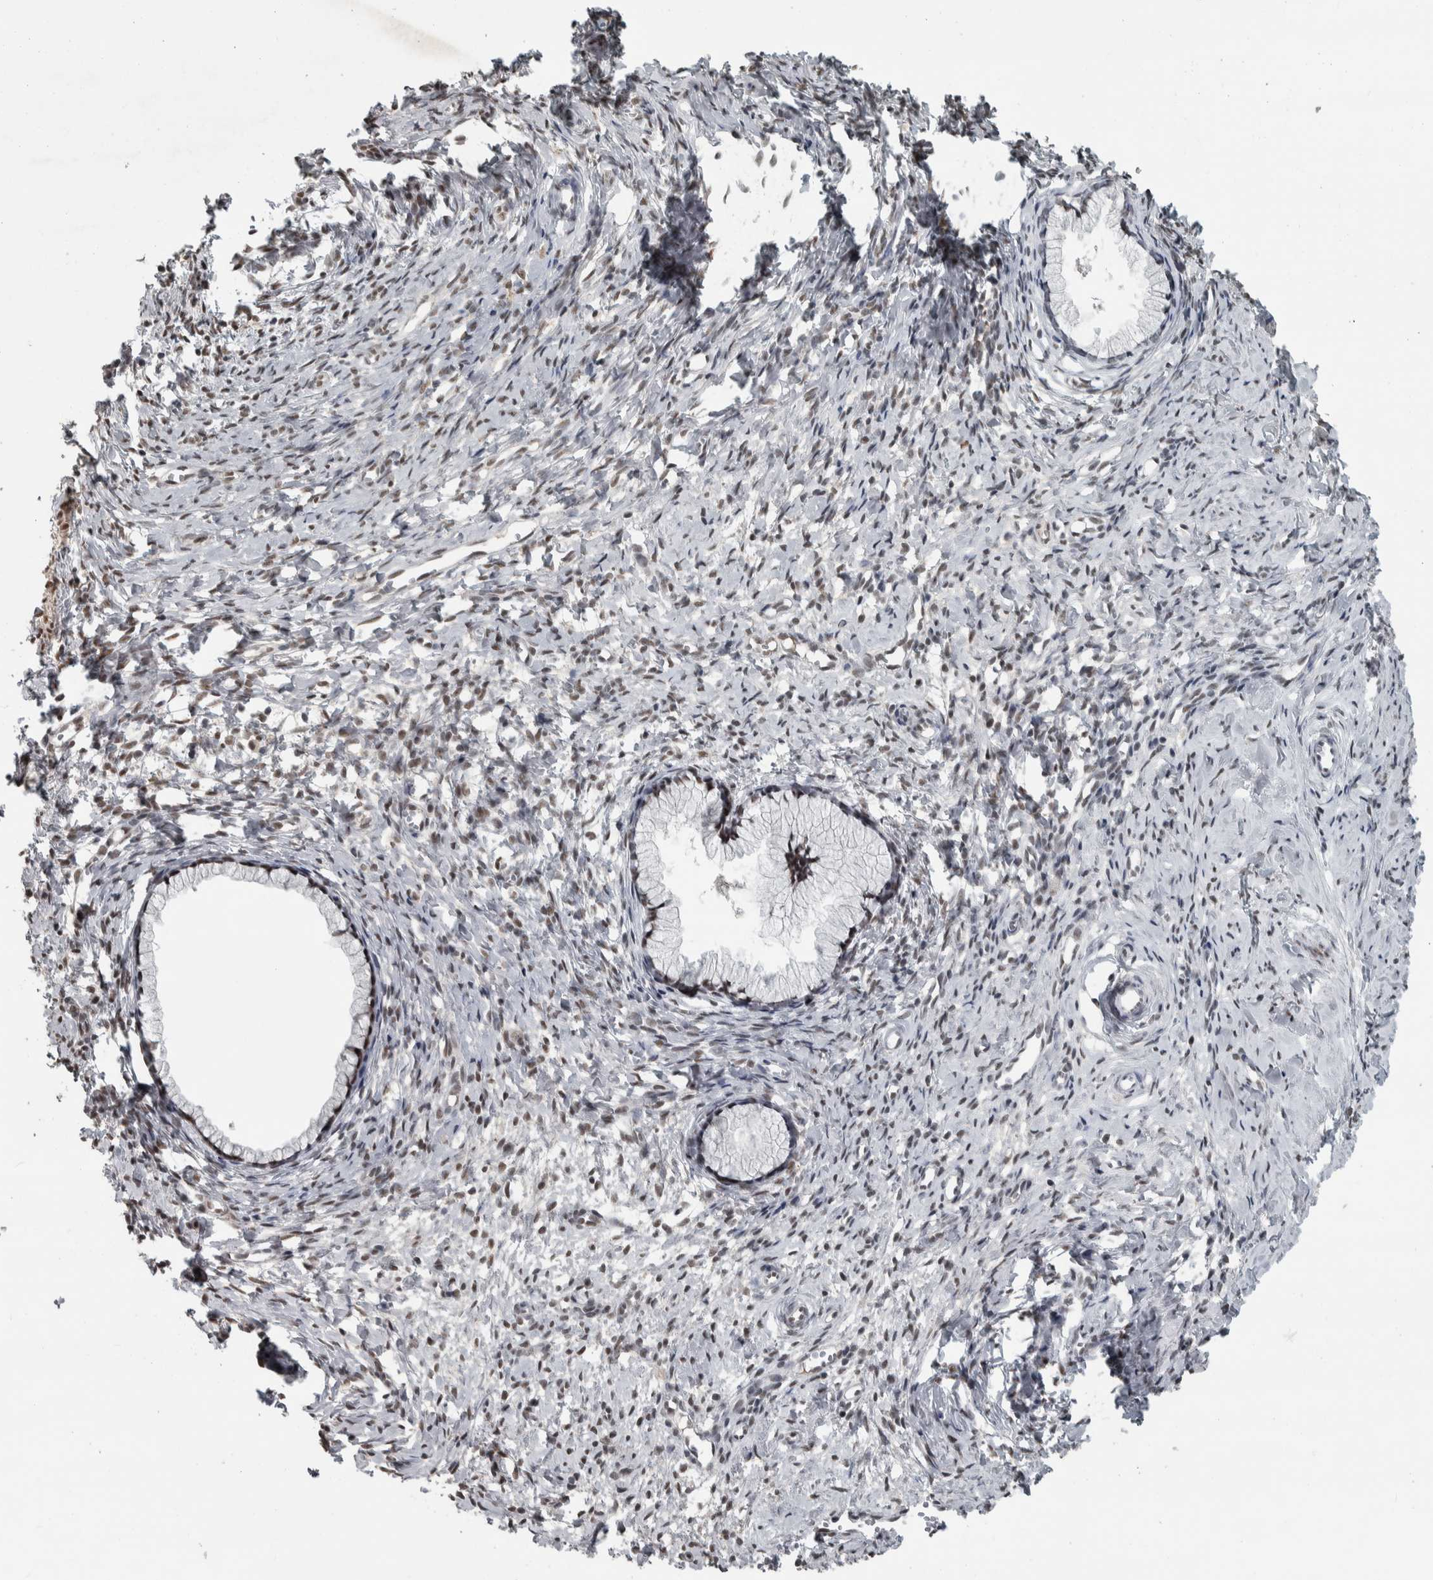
{"staining": {"intensity": "strong", "quantity": ">75%", "location": "nuclear"}, "tissue": "cervix", "cell_type": "Glandular cells", "image_type": "normal", "snomed": [{"axis": "morphology", "description": "Normal tissue, NOS"}, {"axis": "topography", "description": "Cervix"}], "caption": "Strong nuclear positivity for a protein is appreciated in about >75% of glandular cells of unremarkable cervix using immunohistochemistry (IHC).", "gene": "DDX42", "patient": {"sex": "female", "age": 75}}